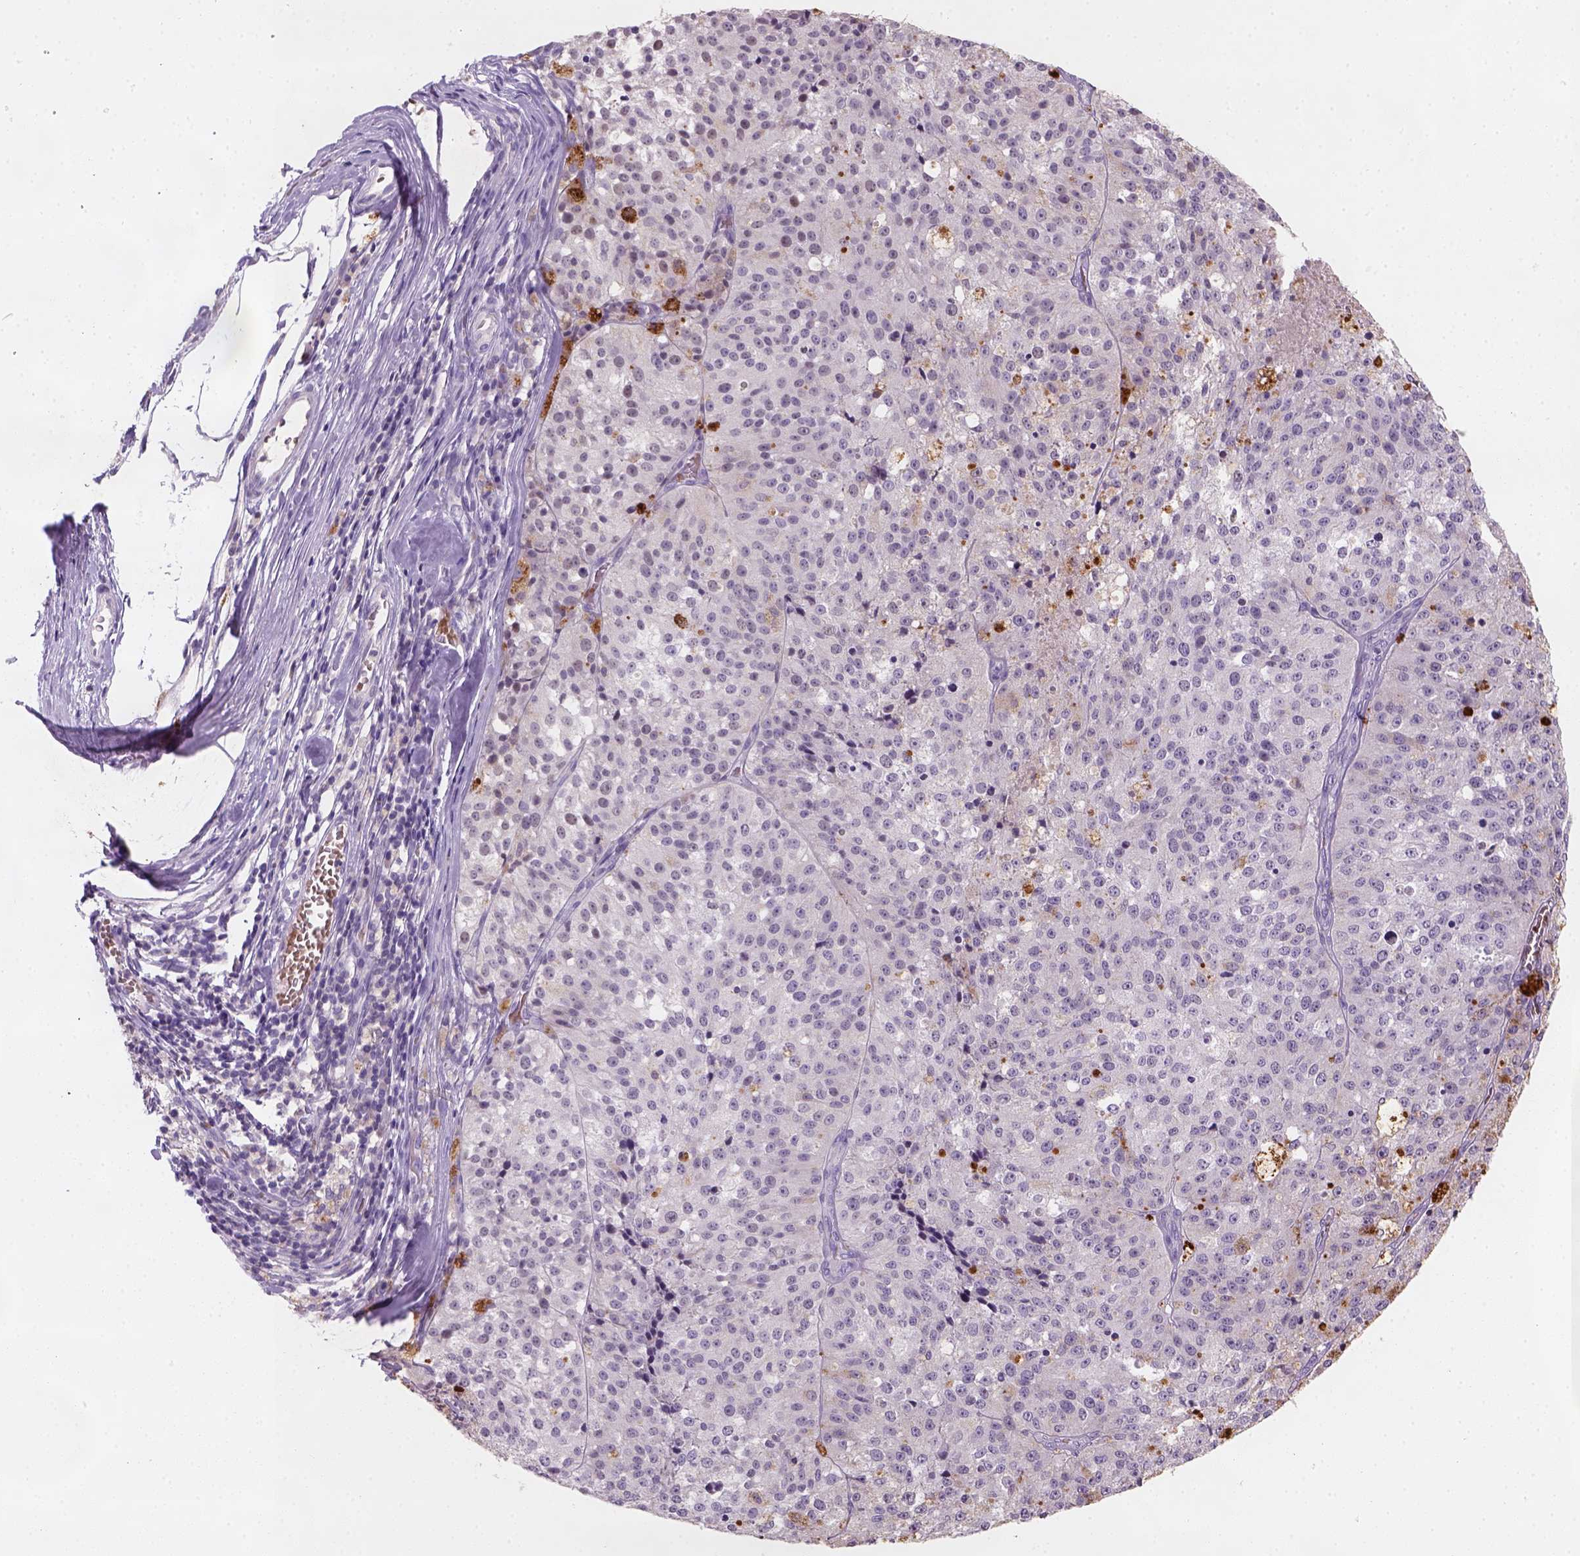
{"staining": {"intensity": "negative", "quantity": "none", "location": "none"}, "tissue": "melanoma", "cell_type": "Tumor cells", "image_type": "cancer", "snomed": [{"axis": "morphology", "description": "Malignant melanoma, Metastatic site"}, {"axis": "topography", "description": "Lymph node"}], "caption": "Tumor cells show no significant protein positivity in malignant melanoma (metastatic site).", "gene": "ZMAT4", "patient": {"sex": "female", "age": 64}}